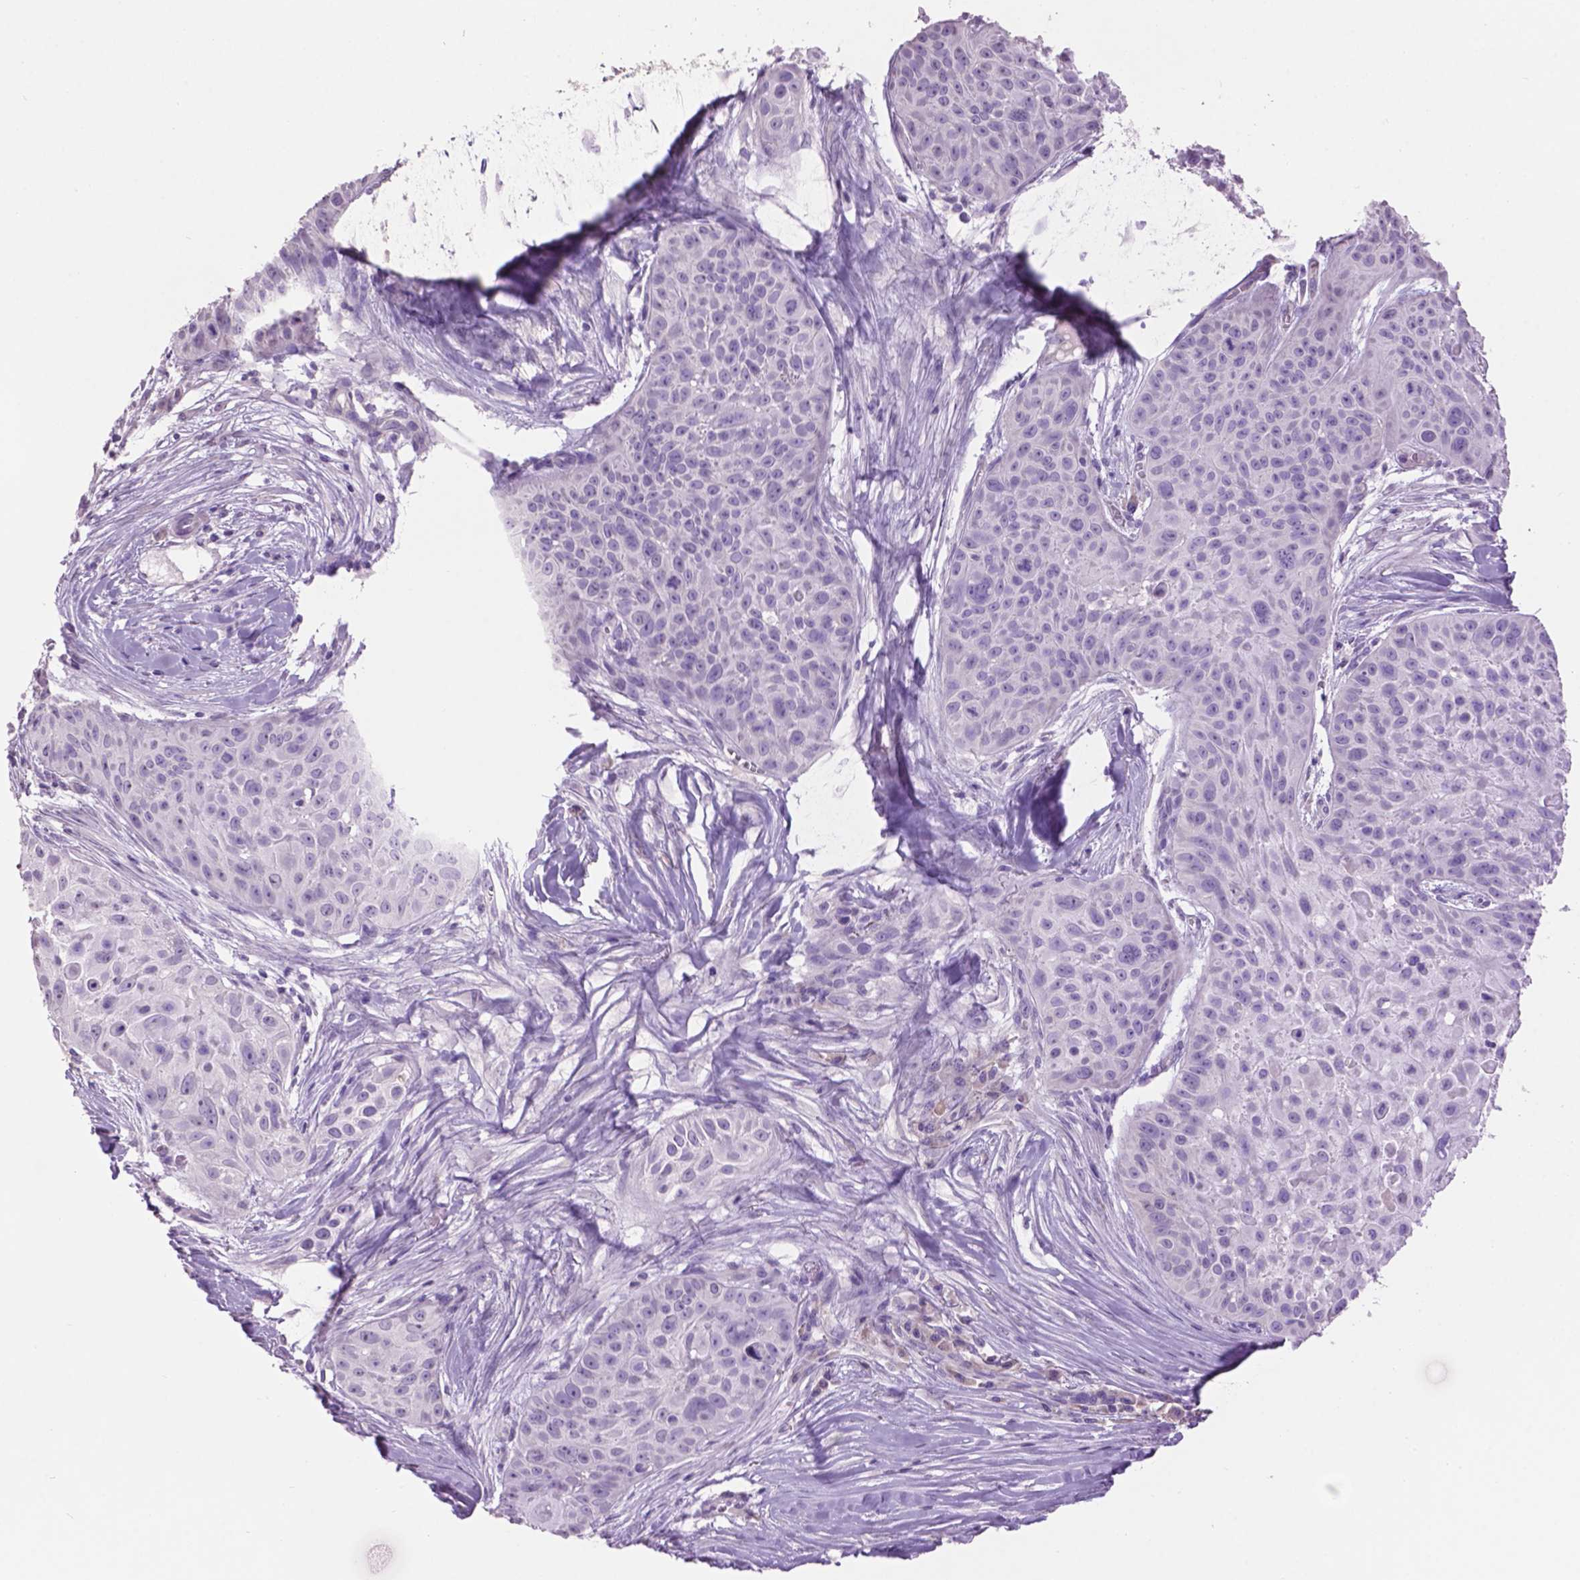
{"staining": {"intensity": "negative", "quantity": "none", "location": "none"}, "tissue": "skin cancer", "cell_type": "Tumor cells", "image_type": "cancer", "snomed": [{"axis": "morphology", "description": "Squamous cell carcinoma, NOS"}, {"axis": "topography", "description": "Skin"}, {"axis": "topography", "description": "Anal"}], "caption": "The immunohistochemistry image has no significant staining in tumor cells of skin squamous cell carcinoma tissue.", "gene": "CRYBA4", "patient": {"sex": "female", "age": 75}}